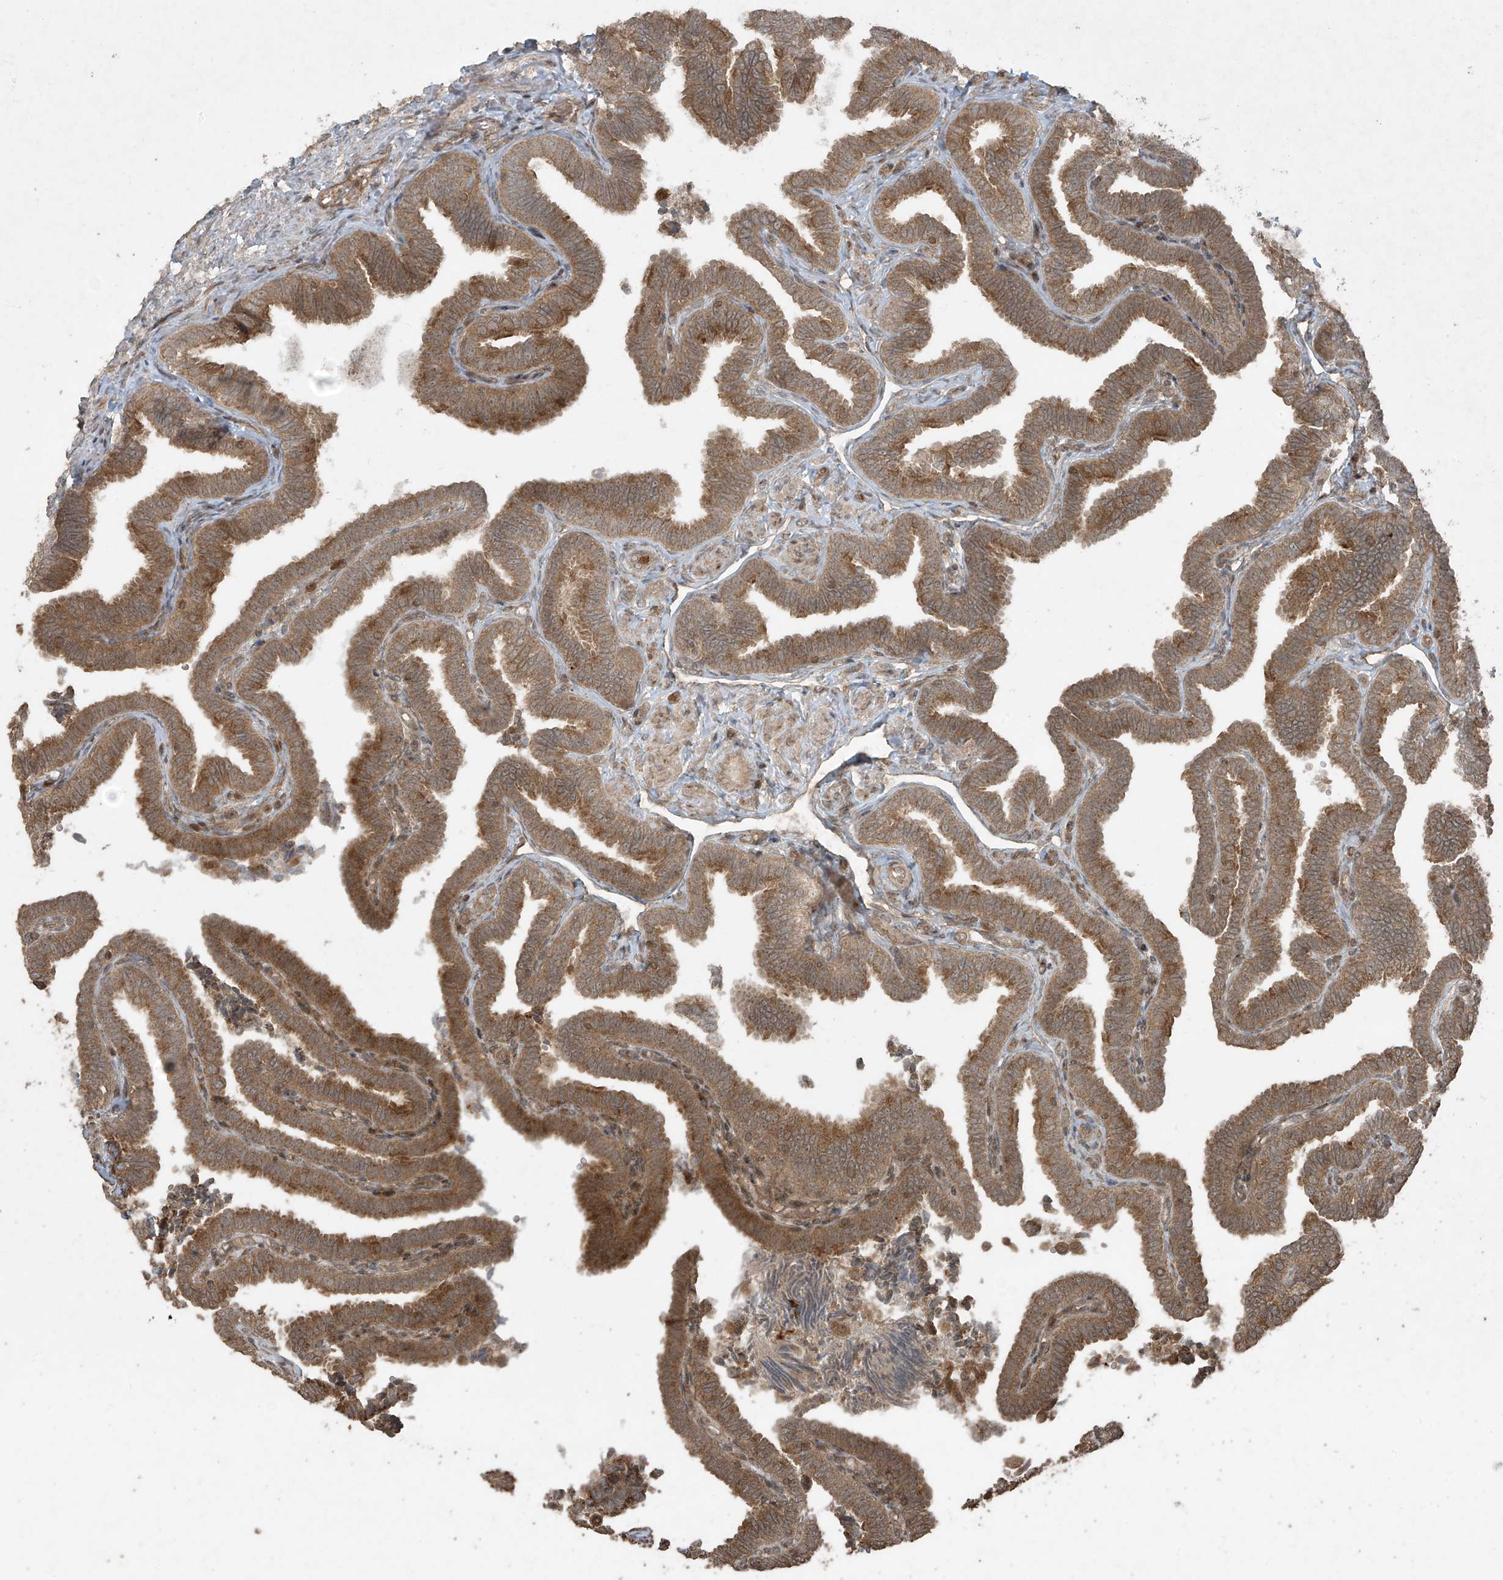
{"staining": {"intensity": "strong", "quantity": ">75%", "location": "cytoplasmic/membranous"}, "tissue": "fallopian tube", "cell_type": "Glandular cells", "image_type": "normal", "snomed": [{"axis": "morphology", "description": "Normal tissue, NOS"}, {"axis": "topography", "description": "Fallopian tube"}], "caption": "IHC image of normal fallopian tube: fallopian tube stained using IHC reveals high levels of strong protein expression localized specifically in the cytoplasmic/membranous of glandular cells, appearing as a cytoplasmic/membranous brown color.", "gene": "PGPEP1", "patient": {"sex": "female", "age": 39}}